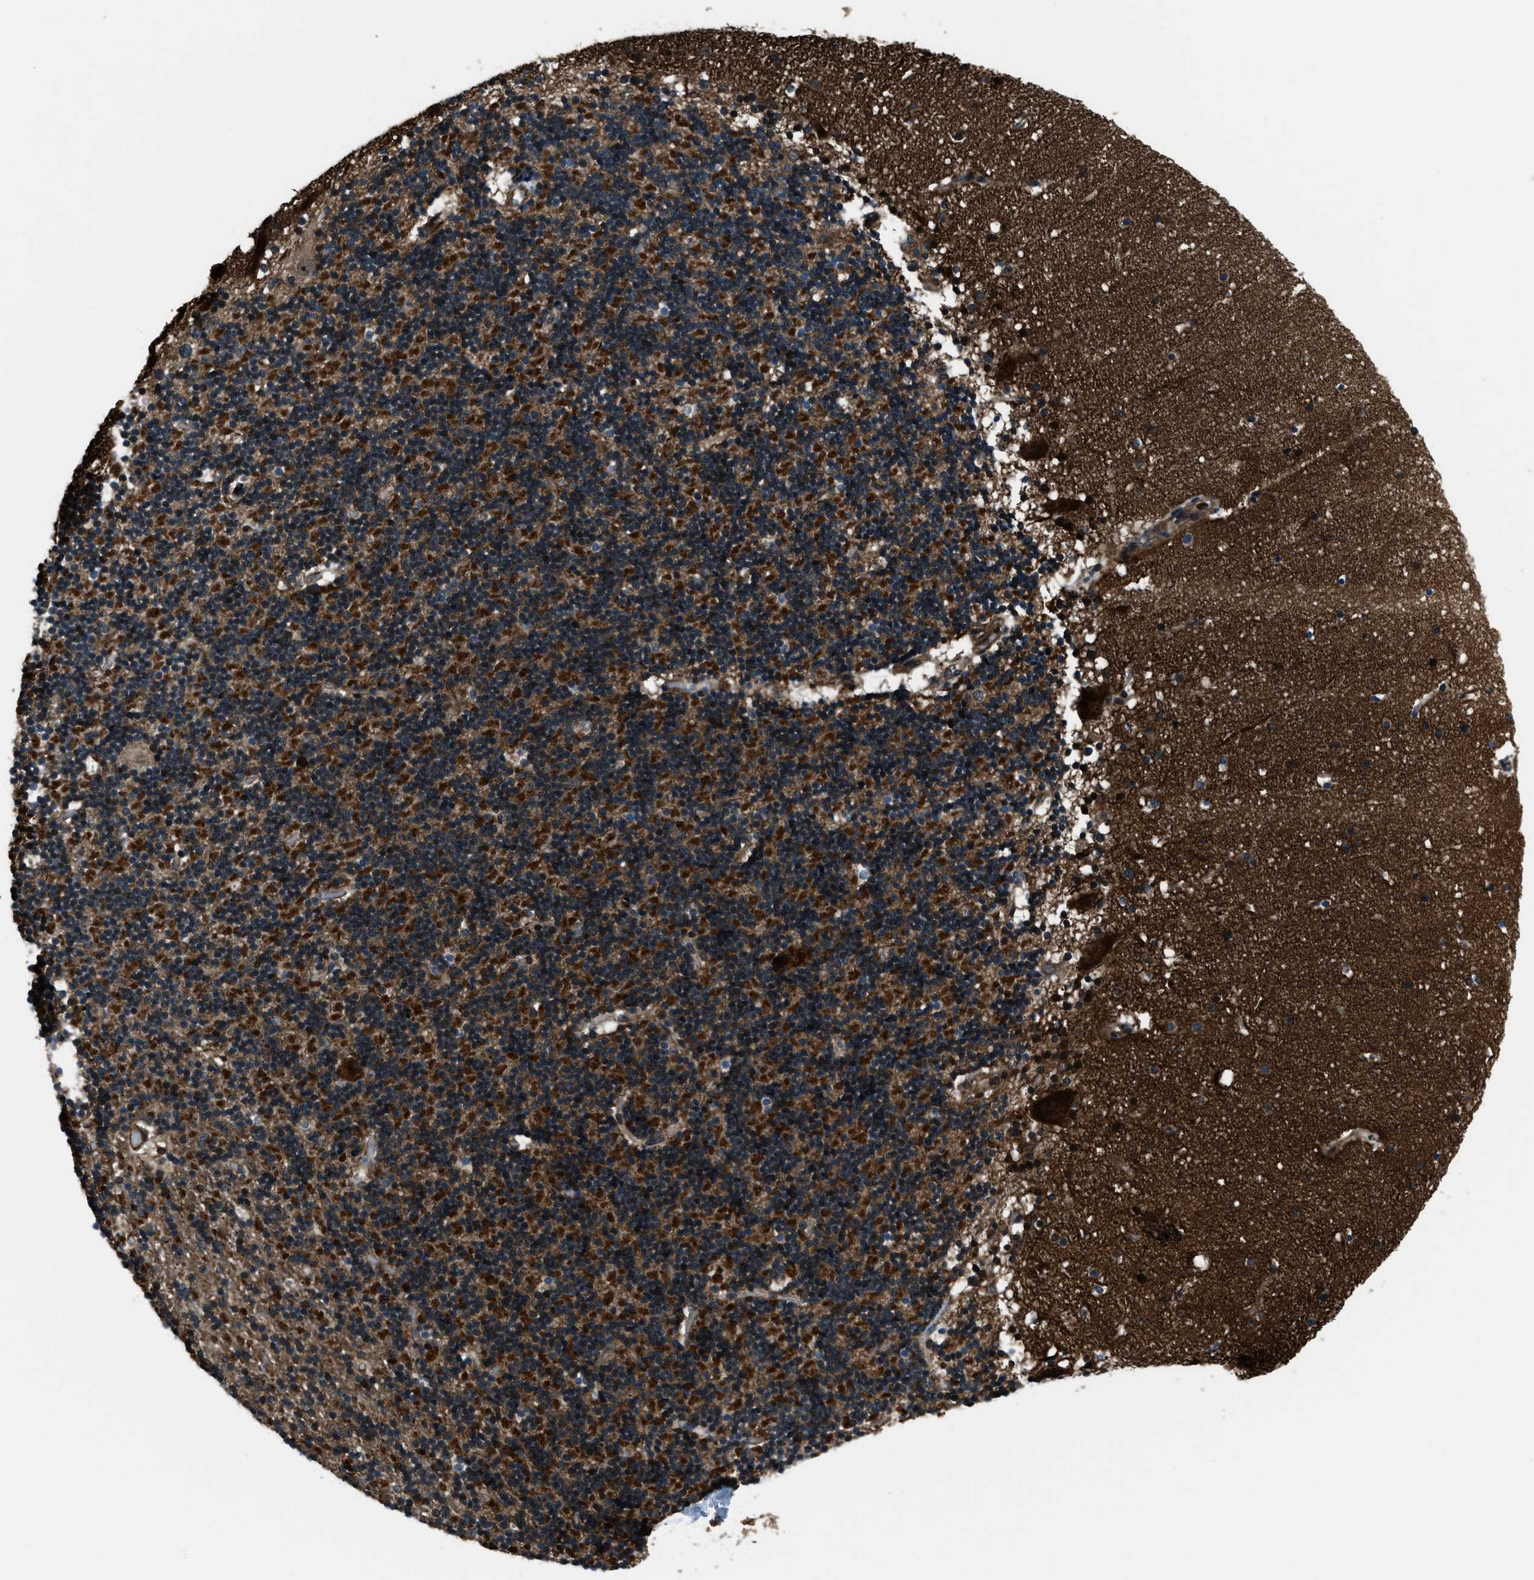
{"staining": {"intensity": "strong", "quantity": "25%-75%", "location": "cytoplasmic/membranous,nuclear"}, "tissue": "cerebellum", "cell_type": "Cells in granular layer", "image_type": "normal", "snomed": [{"axis": "morphology", "description": "Normal tissue, NOS"}, {"axis": "topography", "description": "Cerebellum"}], "caption": "Immunohistochemical staining of benign human cerebellum demonstrates strong cytoplasmic/membranous,nuclear protein staining in about 25%-75% of cells in granular layer.", "gene": "SNX30", "patient": {"sex": "male", "age": 57}}